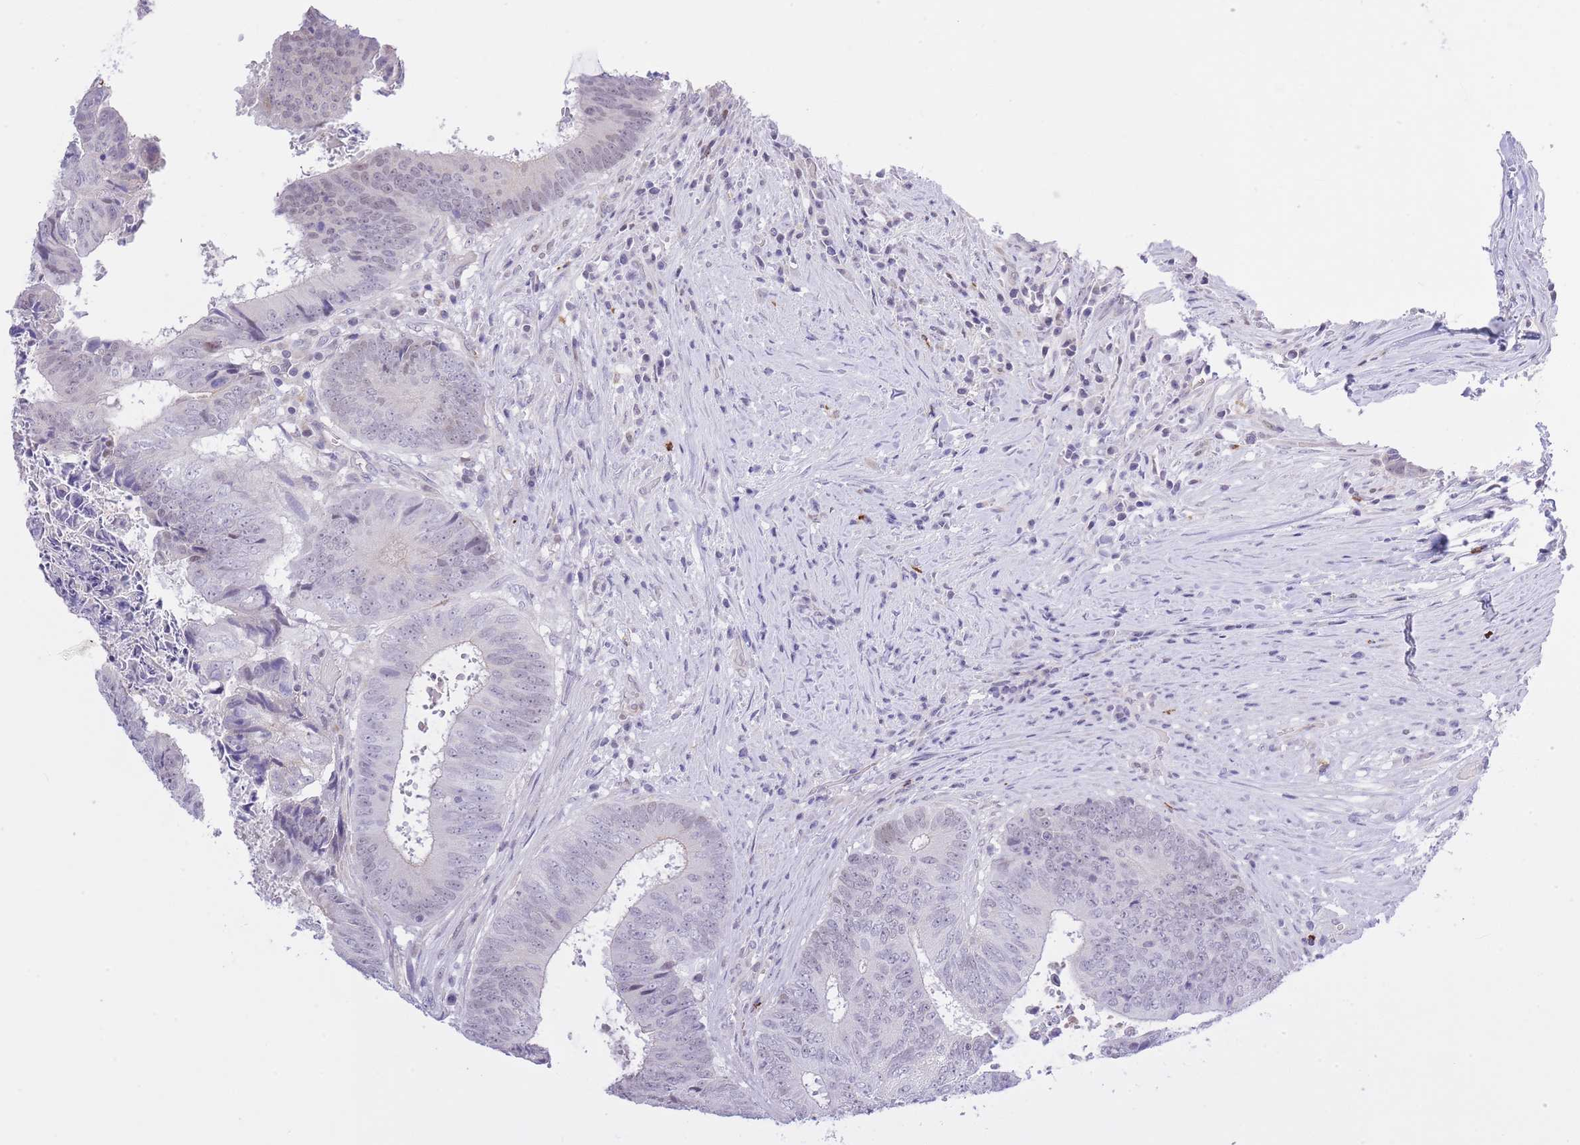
{"staining": {"intensity": "weak", "quantity": "<25%", "location": "nuclear"}, "tissue": "colorectal cancer", "cell_type": "Tumor cells", "image_type": "cancer", "snomed": [{"axis": "morphology", "description": "Adenocarcinoma, NOS"}, {"axis": "topography", "description": "Rectum"}], "caption": "Image shows no protein staining in tumor cells of colorectal cancer (adenocarcinoma) tissue.", "gene": "MEIOSIN", "patient": {"sex": "male", "age": 72}}